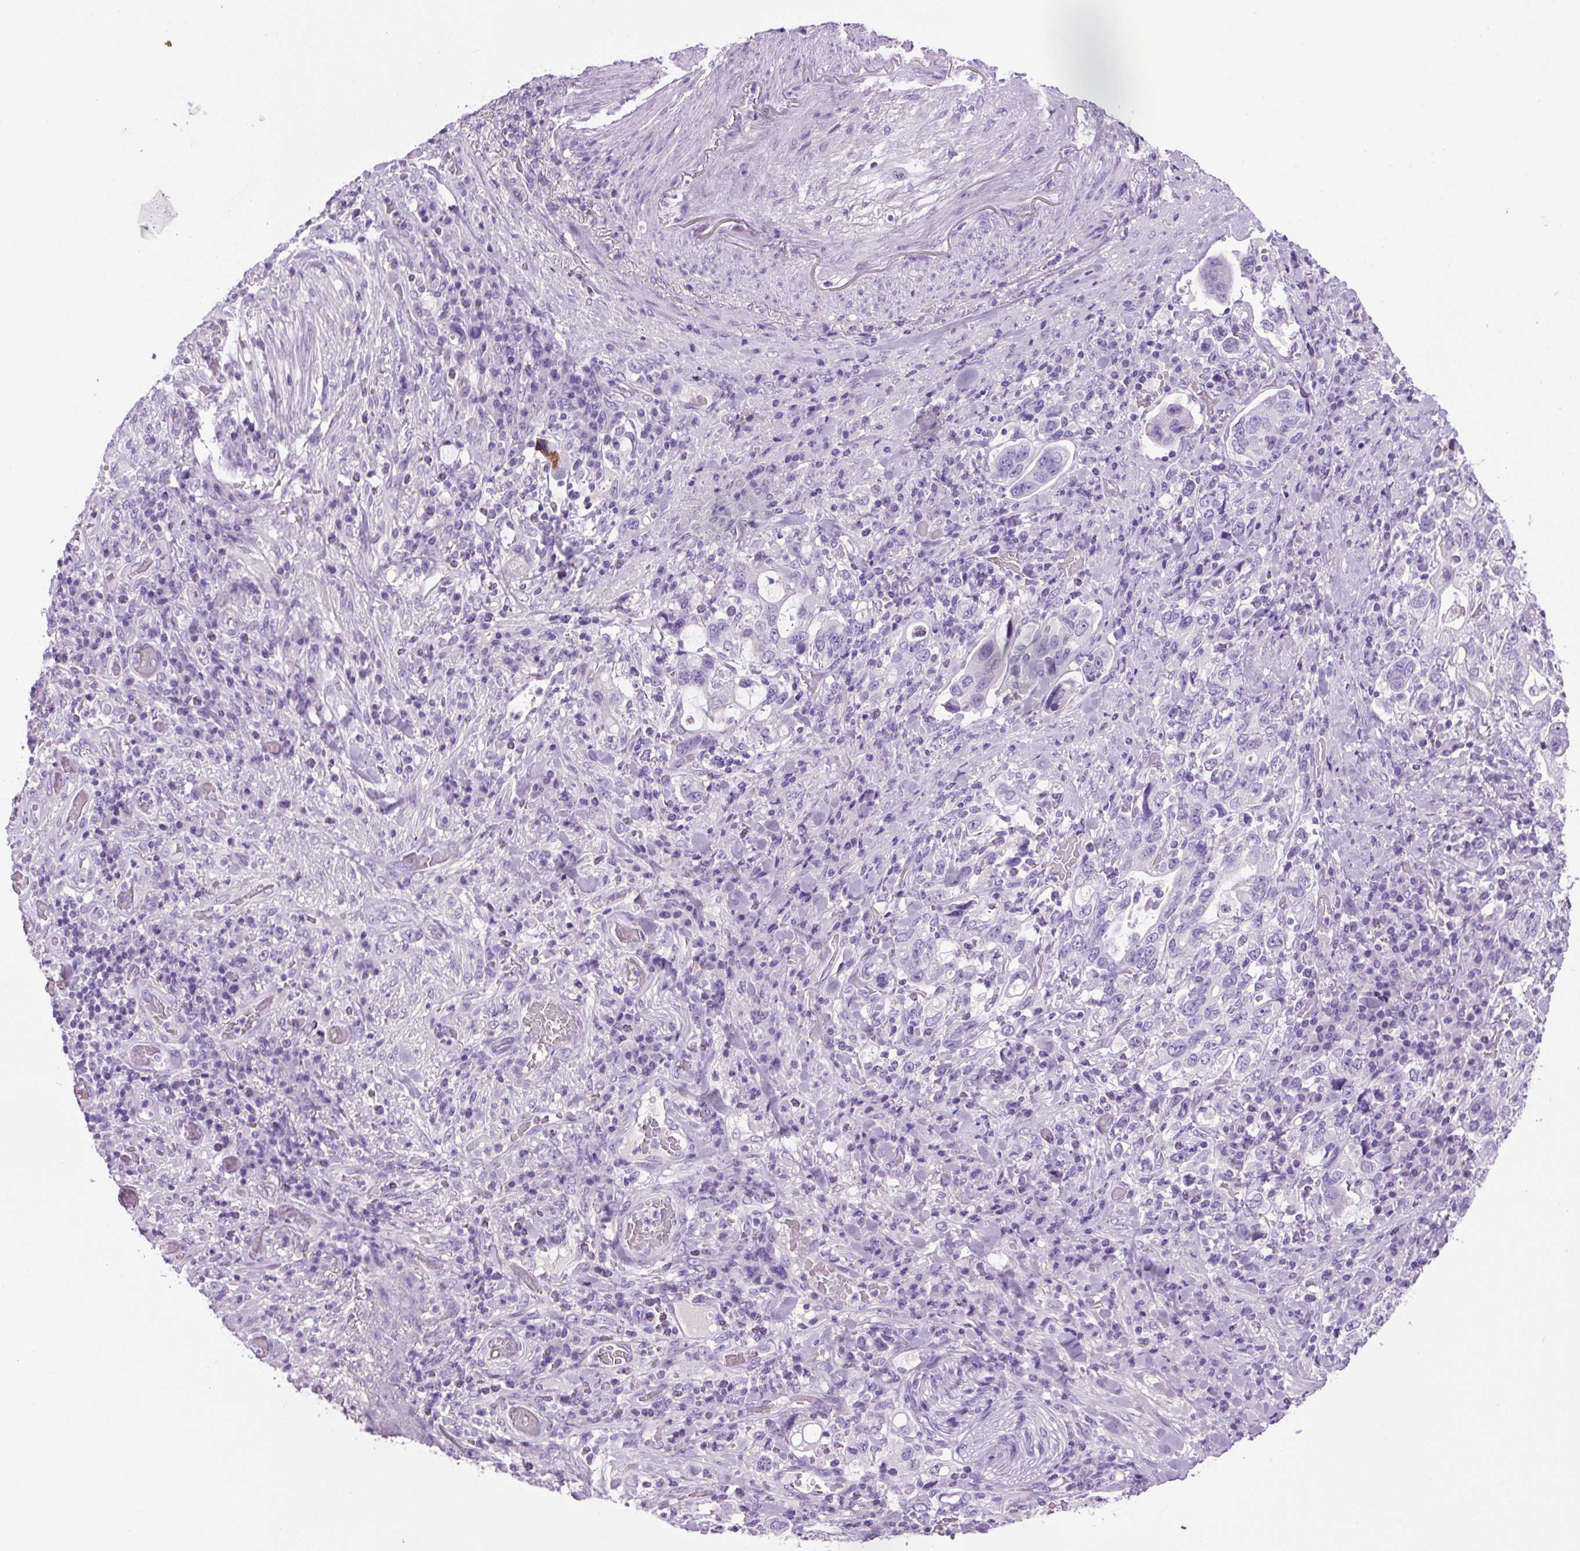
{"staining": {"intensity": "negative", "quantity": "none", "location": "none"}, "tissue": "stomach cancer", "cell_type": "Tumor cells", "image_type": "cancer", "snomed": [{"axis": "morphology", "description": "Adenocarcinoma, NOS"}, {"axis": "topography", "description": "Stomach, upper"}, {"axis": "topography", "description": "Stomach"}], "caption": "Immunohistochemistry micrograph of neoplastic tissue: stomach cancer (adenocarcinoma) stained with DAB (3,3'-diaminobenzidine) shows no significant protein expression in tumor cells.", "gene": "PRRT1", "patient": {"sex": "male", "age": 62}}